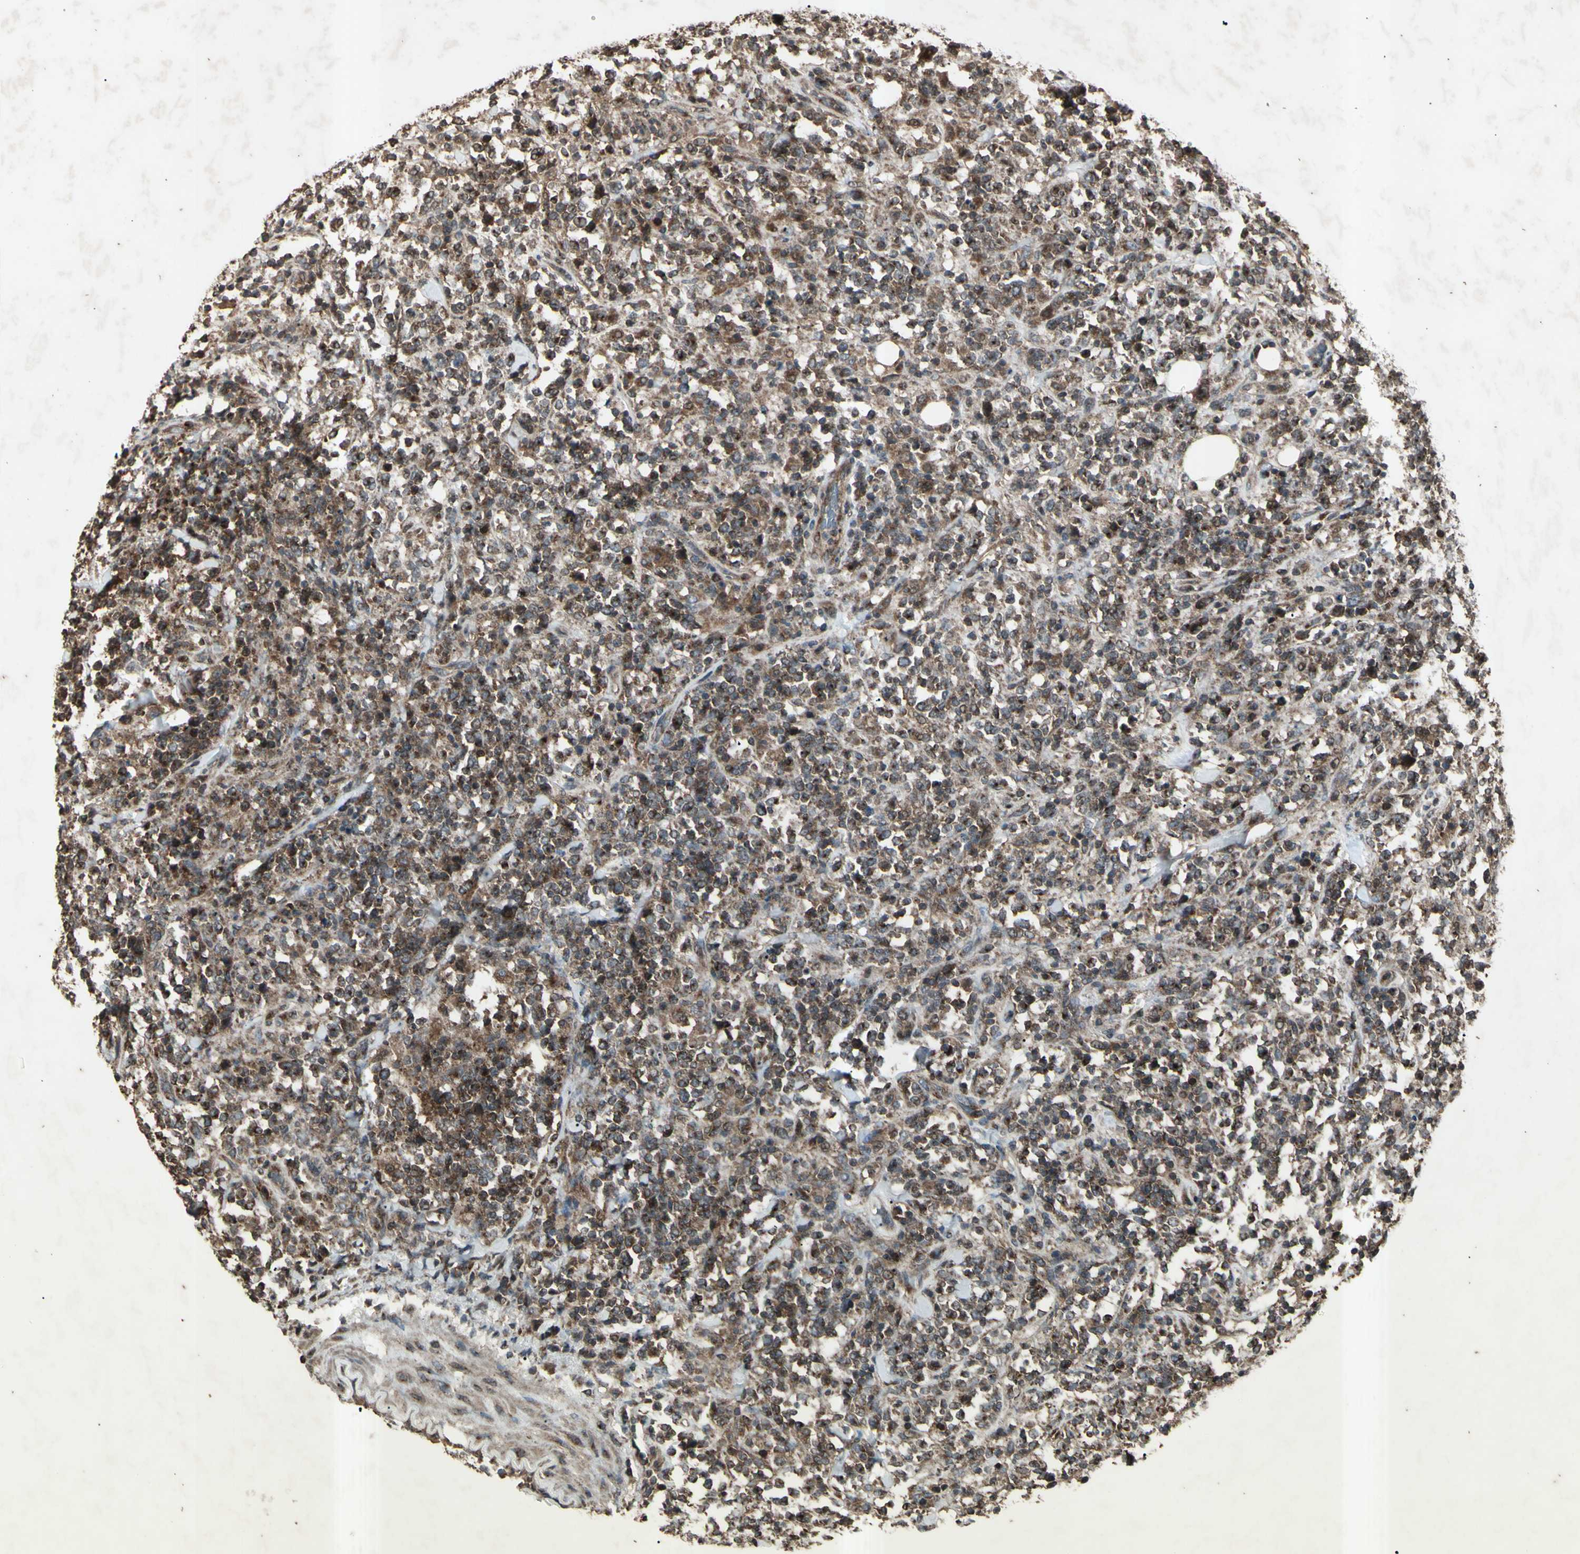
{"staining": {"intensity": "strong", "quantity": ">75%", "location": "cytoplasmic/membranous"}, "tissue": "lymphoma", "cell_type": "Tumor cells", "image_type": "cancer", "snomed": [{"axis": "morphology", "description": "Malignant lymphoma, non-Hodgkin's type, High grade"}, {"axis": "topography", "description": "Soft tissue"}], "caption": "IHC histopathology image of human lymphoma stained for a protein (brown), which demonstrates high levels of strong cytoplasmic/membranous expression in about >75% of tumor cells.", "gene": "AP1G1", "patient": {"sex": "male", "age": 18}}